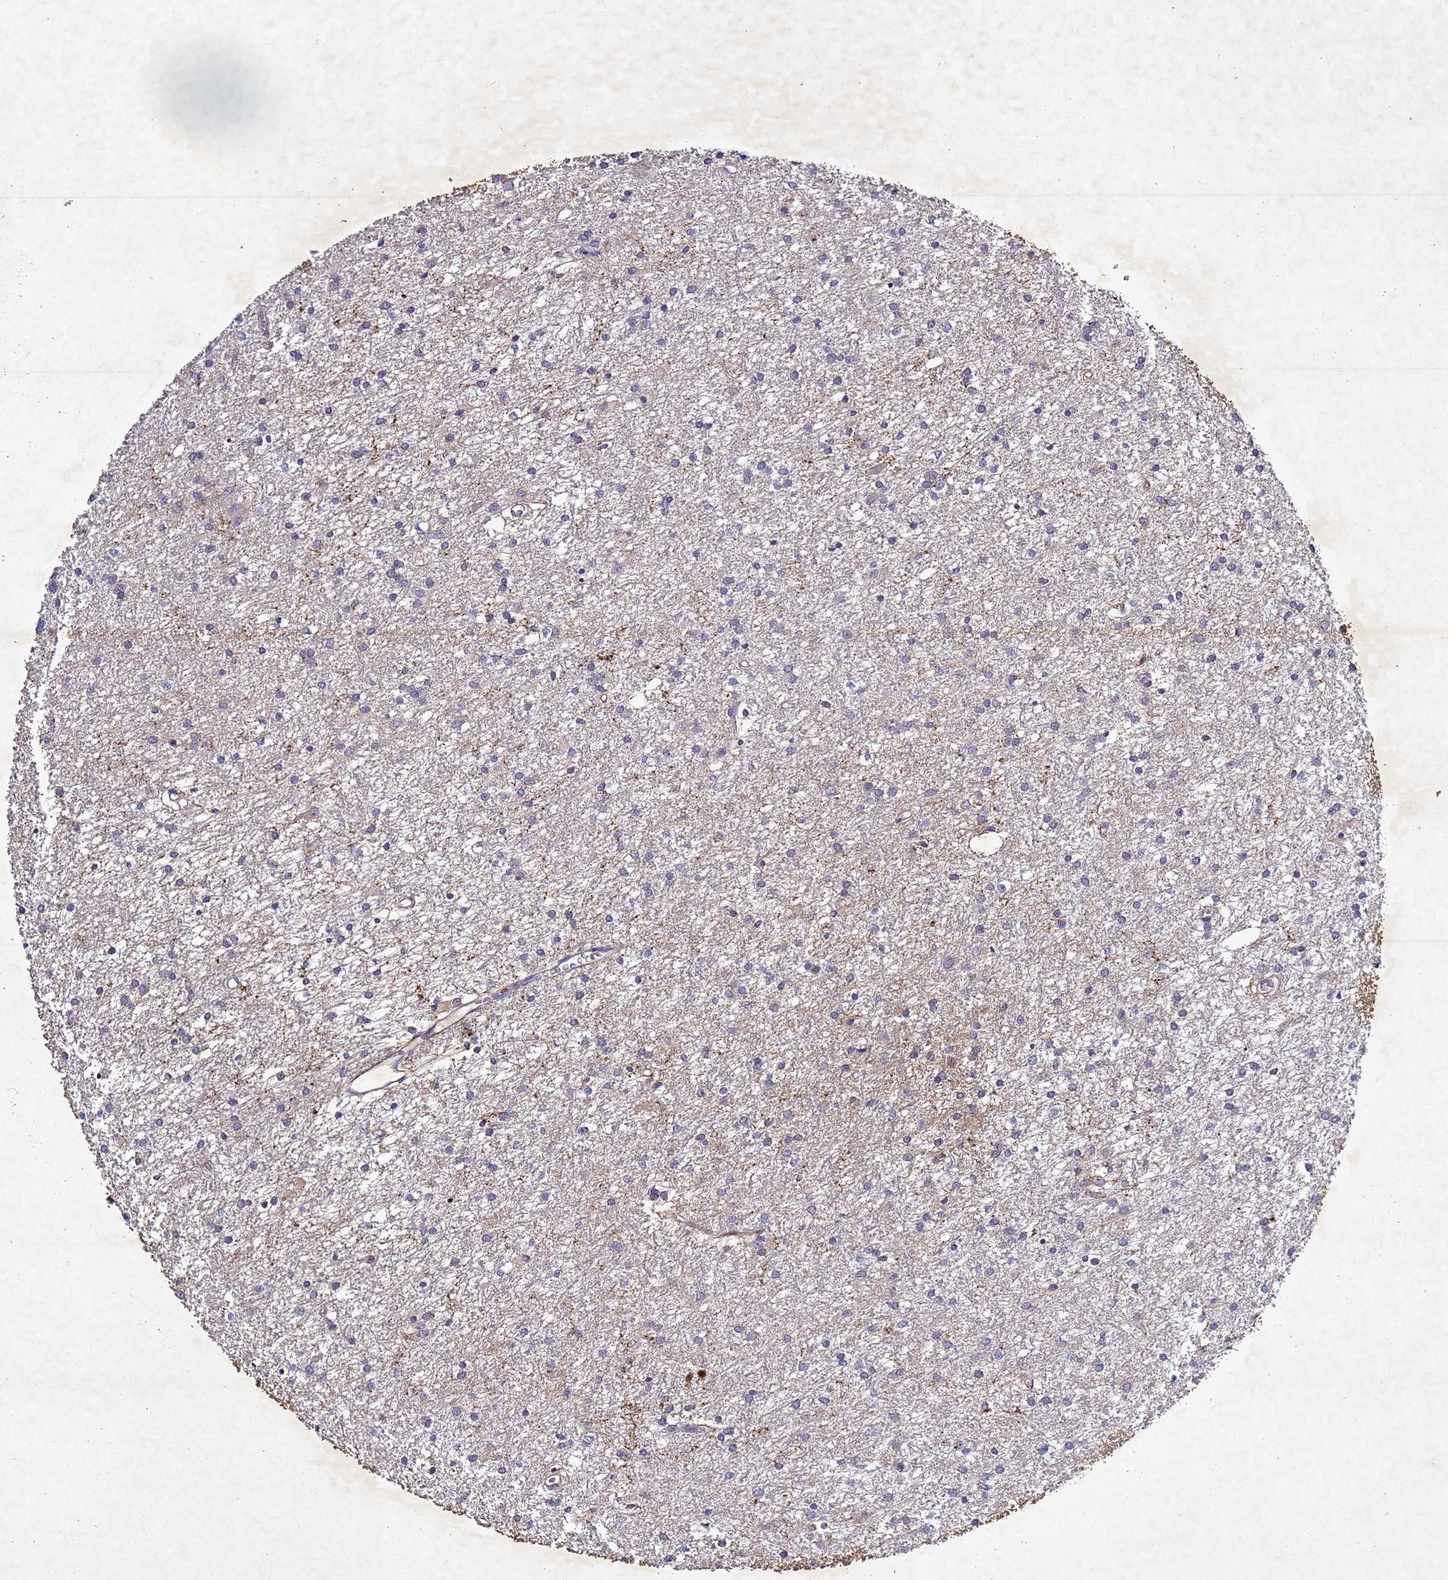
{"staining": {"intensity": "negative", "quantity": "none", "location": "none"}, "tissue": "glioma", "cell_type": "Tumor cells", "image_type": "cancer", "snomed": [{"axis": "morphology", "description": "Glioma, malignant, High grade"}, {"axis": "topography", "description": "Brain"}], "caption": "The histopathology image shows no staining of tumor cells in glioma.", "gene": "SV2B", "patient": {"sex": "female", "age": 50}}